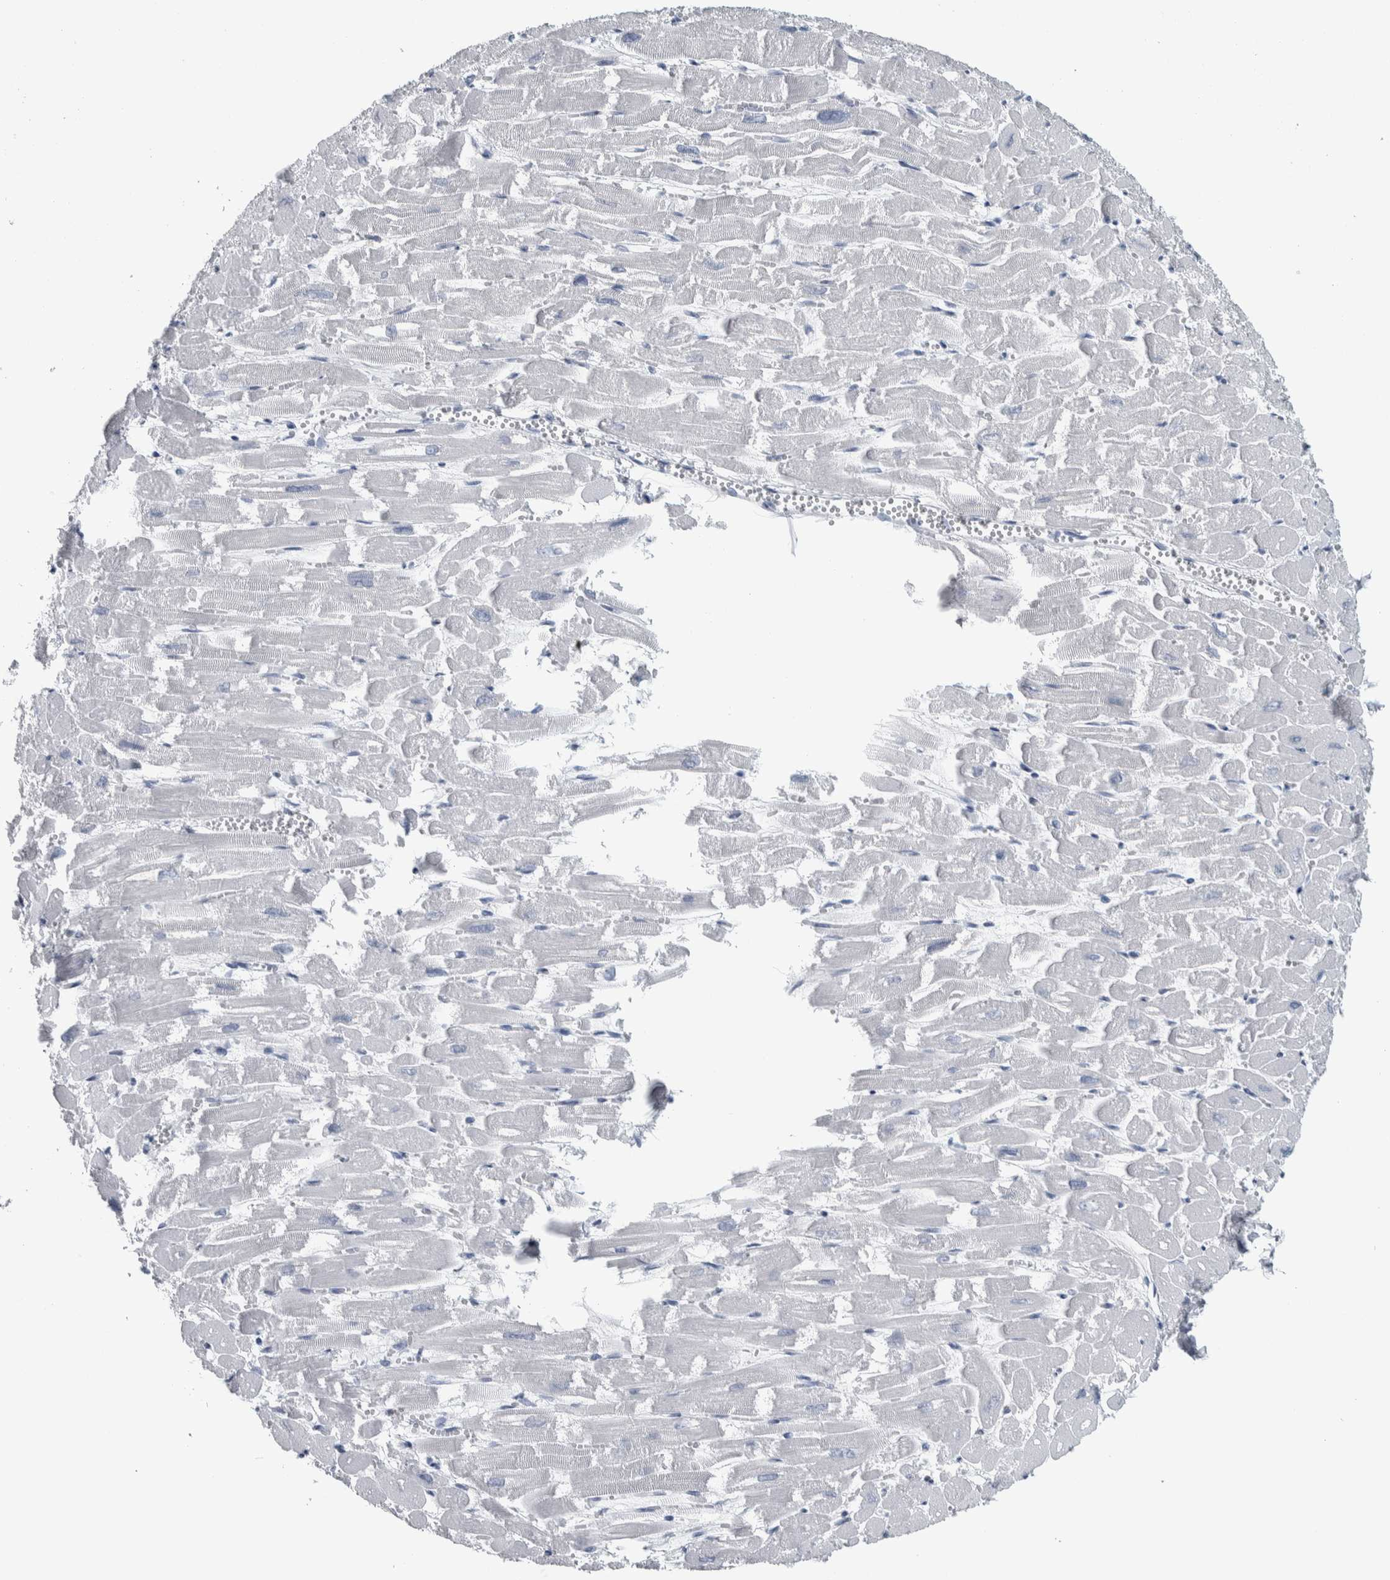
{"staining": {"intensity": "negative", "quantity": "none", "location": "none"}, "tissue": "heart muscle", "cell_type": "Cardiomyocytes", "image_type": "normal", "snomed": [{"axis": "morphology", "description": "Normal tissue, NOS"}, {"axis": "topography", "description": "Heart"}], "caption": "The immunohistochemistry (IHC) image has no significant staining in cardiomyocytes of heart muscle.", "gene": "CDH17", "patient": {"sex": "male", "age": 54}}